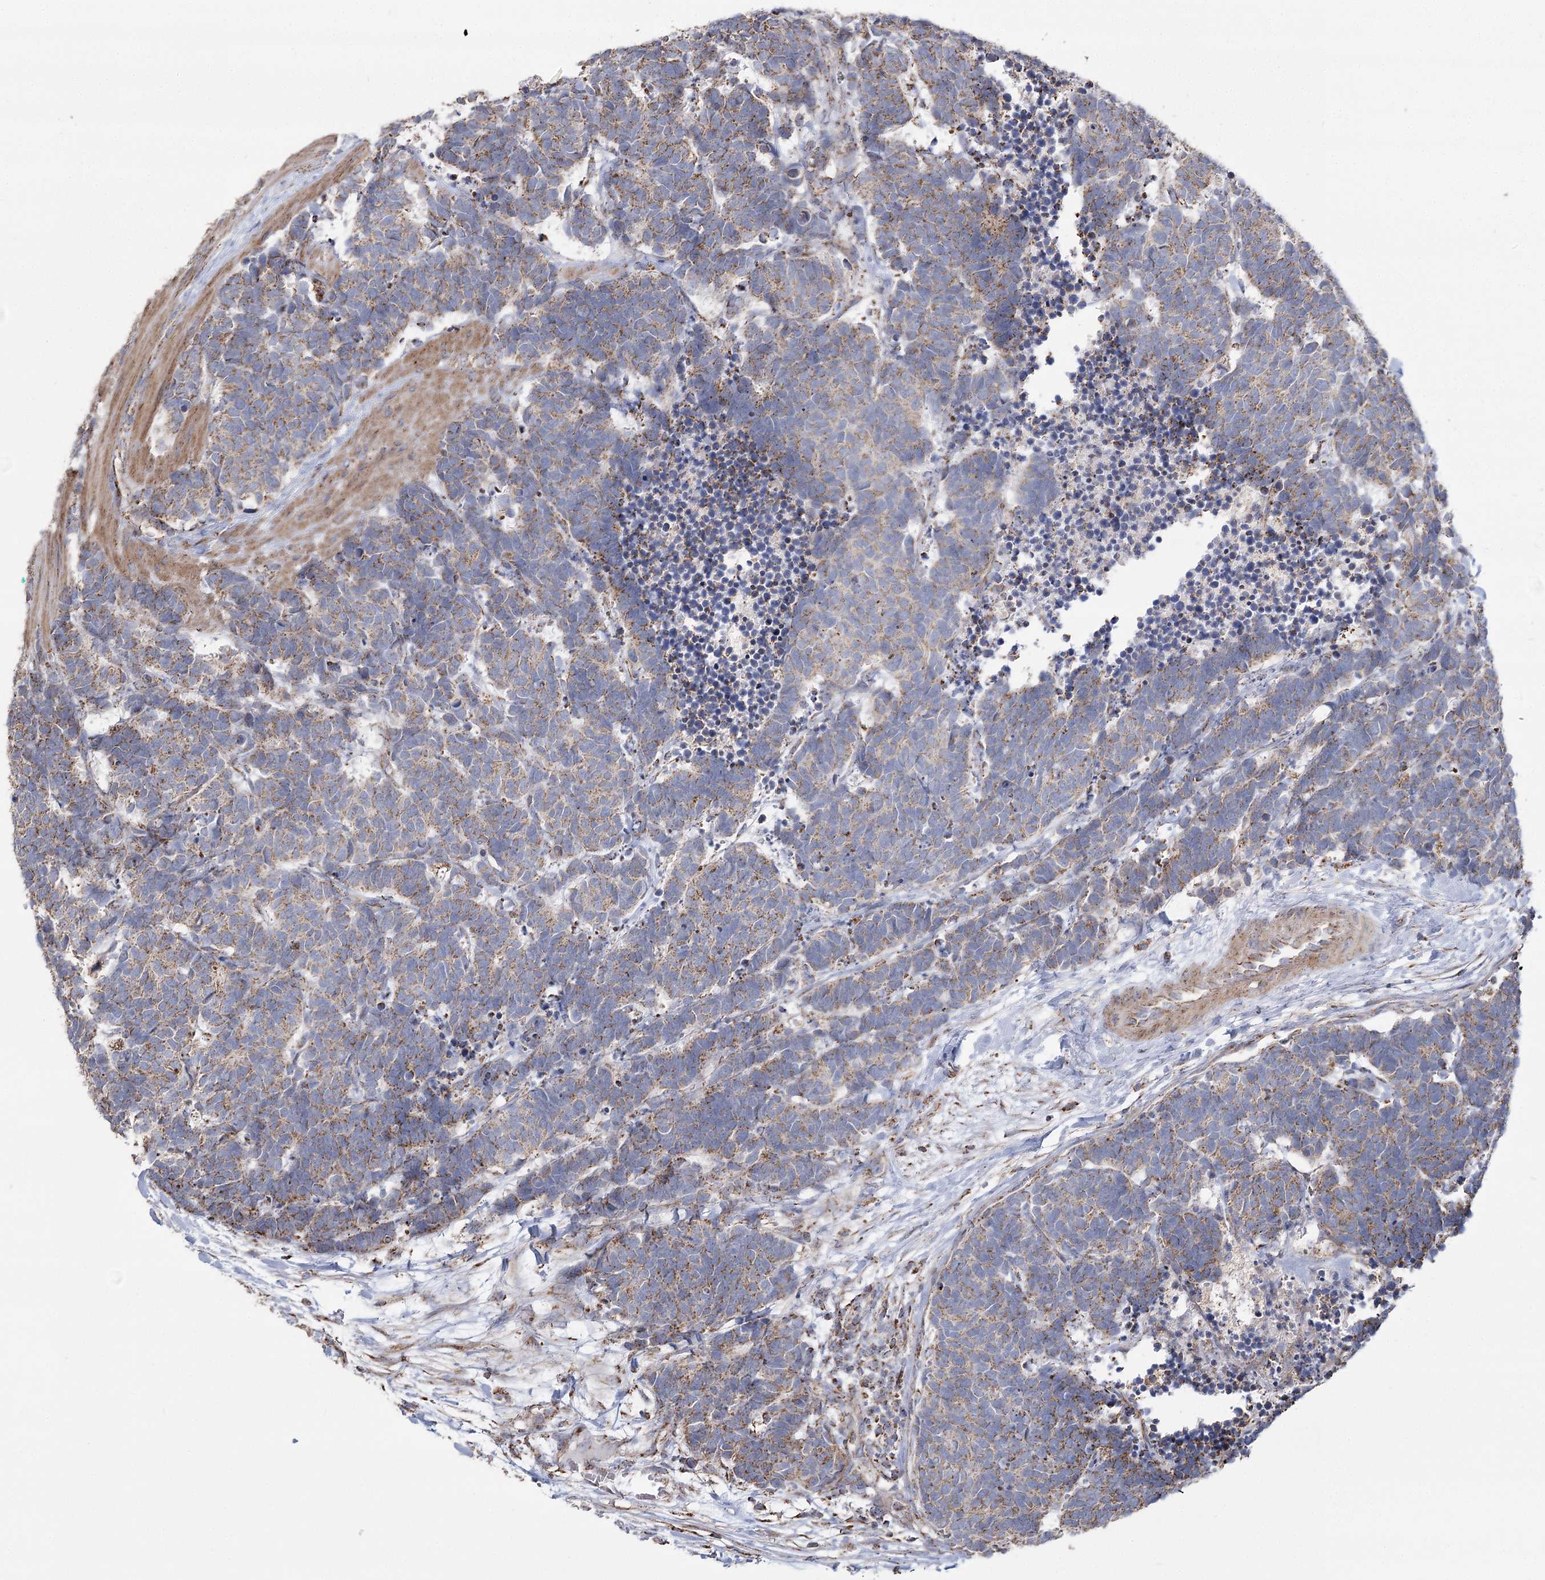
{"staining": {"intensity": "moderate", "quantity": ">75%", "location": "cytoplasmic/membranous"}, "tissue": "carcinoid", "cell_type": "Tumor cells", "image_type": "cancer", "snomed": [{"axis": "morphology", "description": "Carcinoma, NOS"}, {"axis": "morphology", "description": "Carcinoid, malignant, NOS"}, {"axis": "topography", "description": "Urinary bladder"}], "caption": "IHC histopathology image of neoplastic tissue: carcinoid stained using immunohistochemistry (IHC) reveals medium levels of moderate protein expression localized specifically in the cytoplasmic/membranous of tumor cells, appearing as a cytoplasmic/membranous brown color.", "gene": "RANBP3L", "patient": {"sex": "male", "age": 57}}